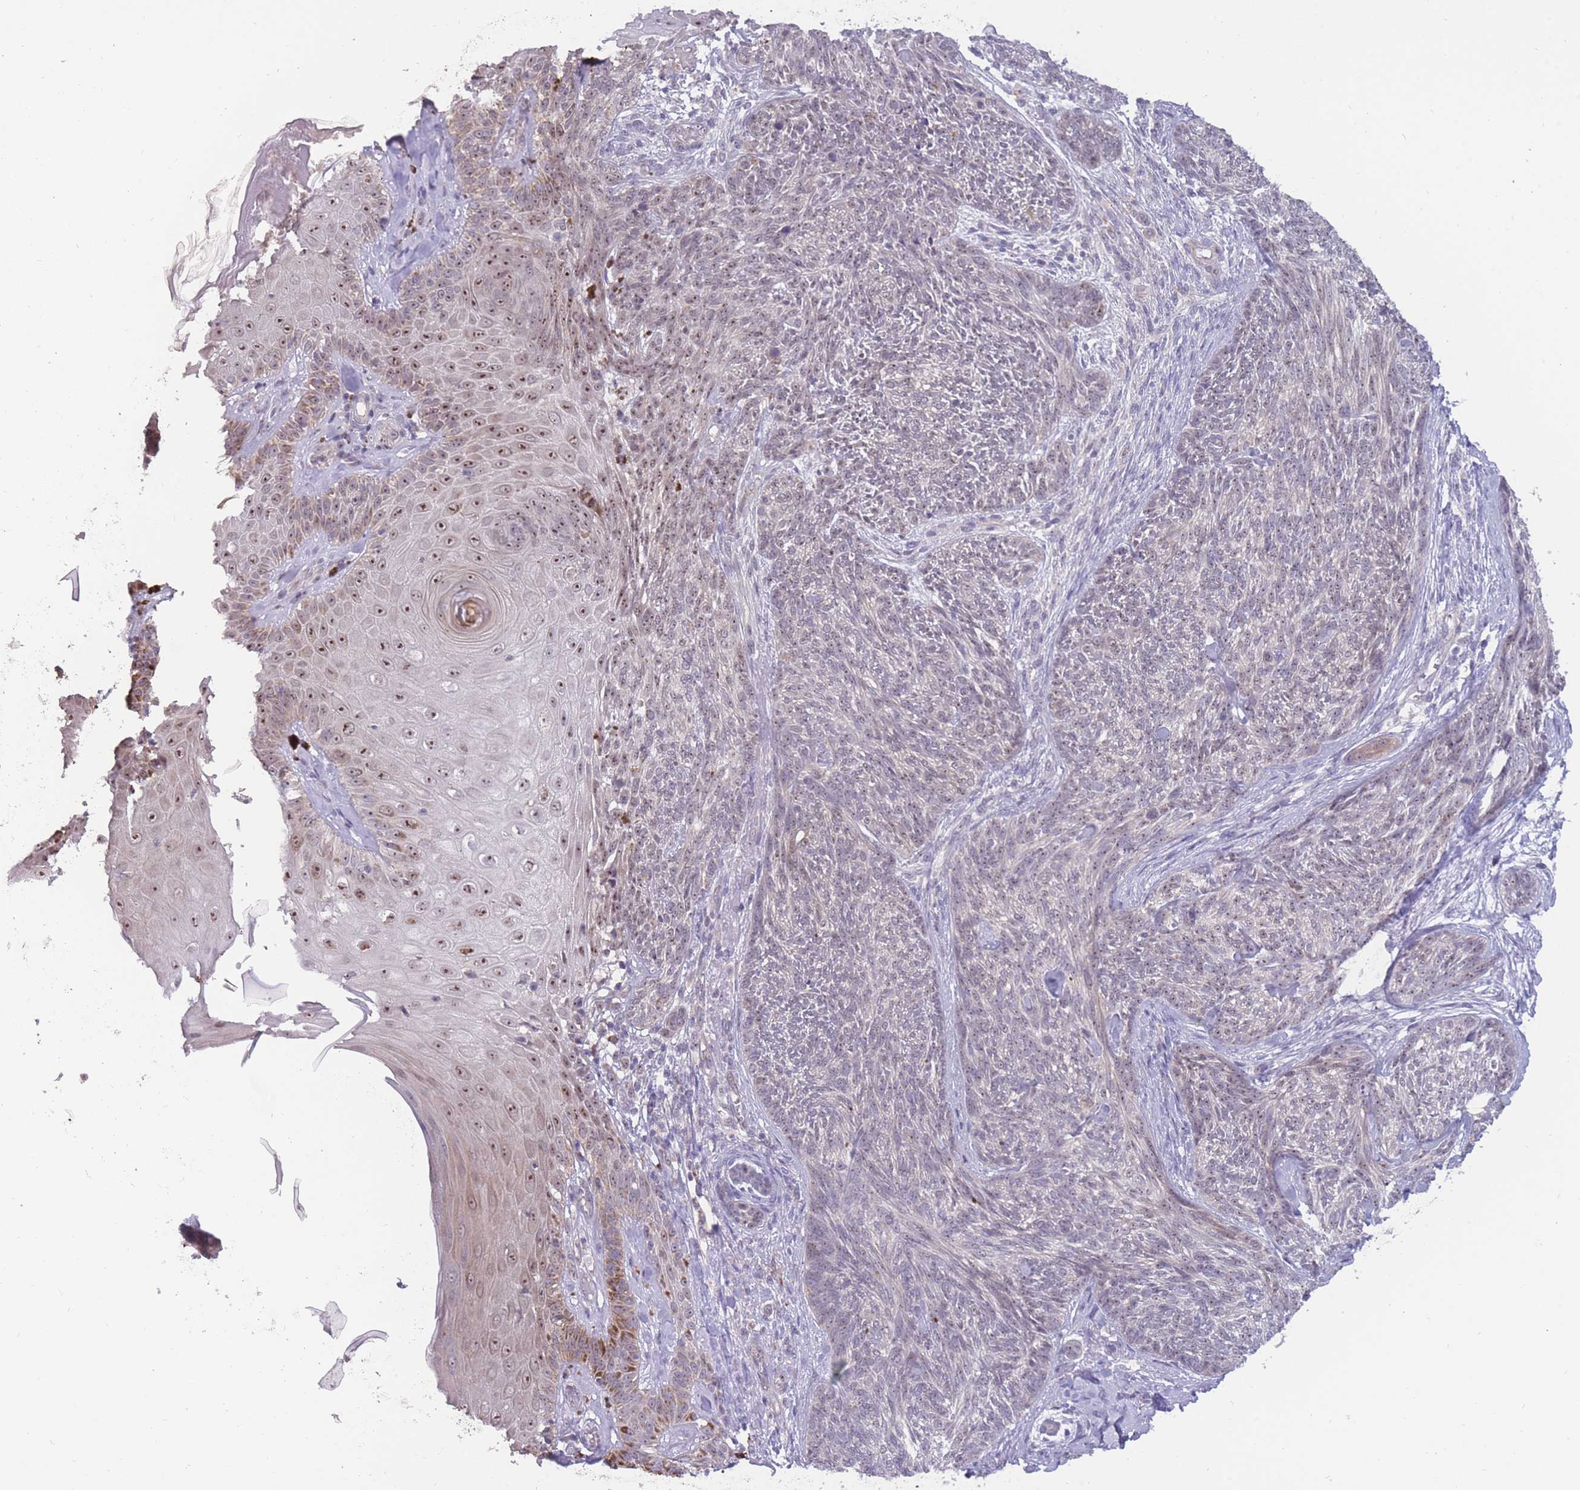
{"staining": {"intensity": "strong", "quantity": "25%-75%", "location": "nuclear"}, "tissue": "skin cancer", "cell_type": "Tumor cells", "image_type": "cancer", "snomed": [{"axis": "morphology", "description": "Basal cell carcinoma"}, {"axis": "topography", "description": "Skin"}], "caption": "Immunohistochemistry staining of skin basal cell carcinoma, which displays high levels of strong nuclear expression in approximately 25%-75% of tumor cells indicating strong nuclear protein expression. The staining was performed using DAB (3,3'-diaminobenzidine) (brown) for protein detection and nuclei were counterstained in hematoxylin (blue).", "gene": "MCIDAS", "patient": {"sex": "male", "age": 73}}